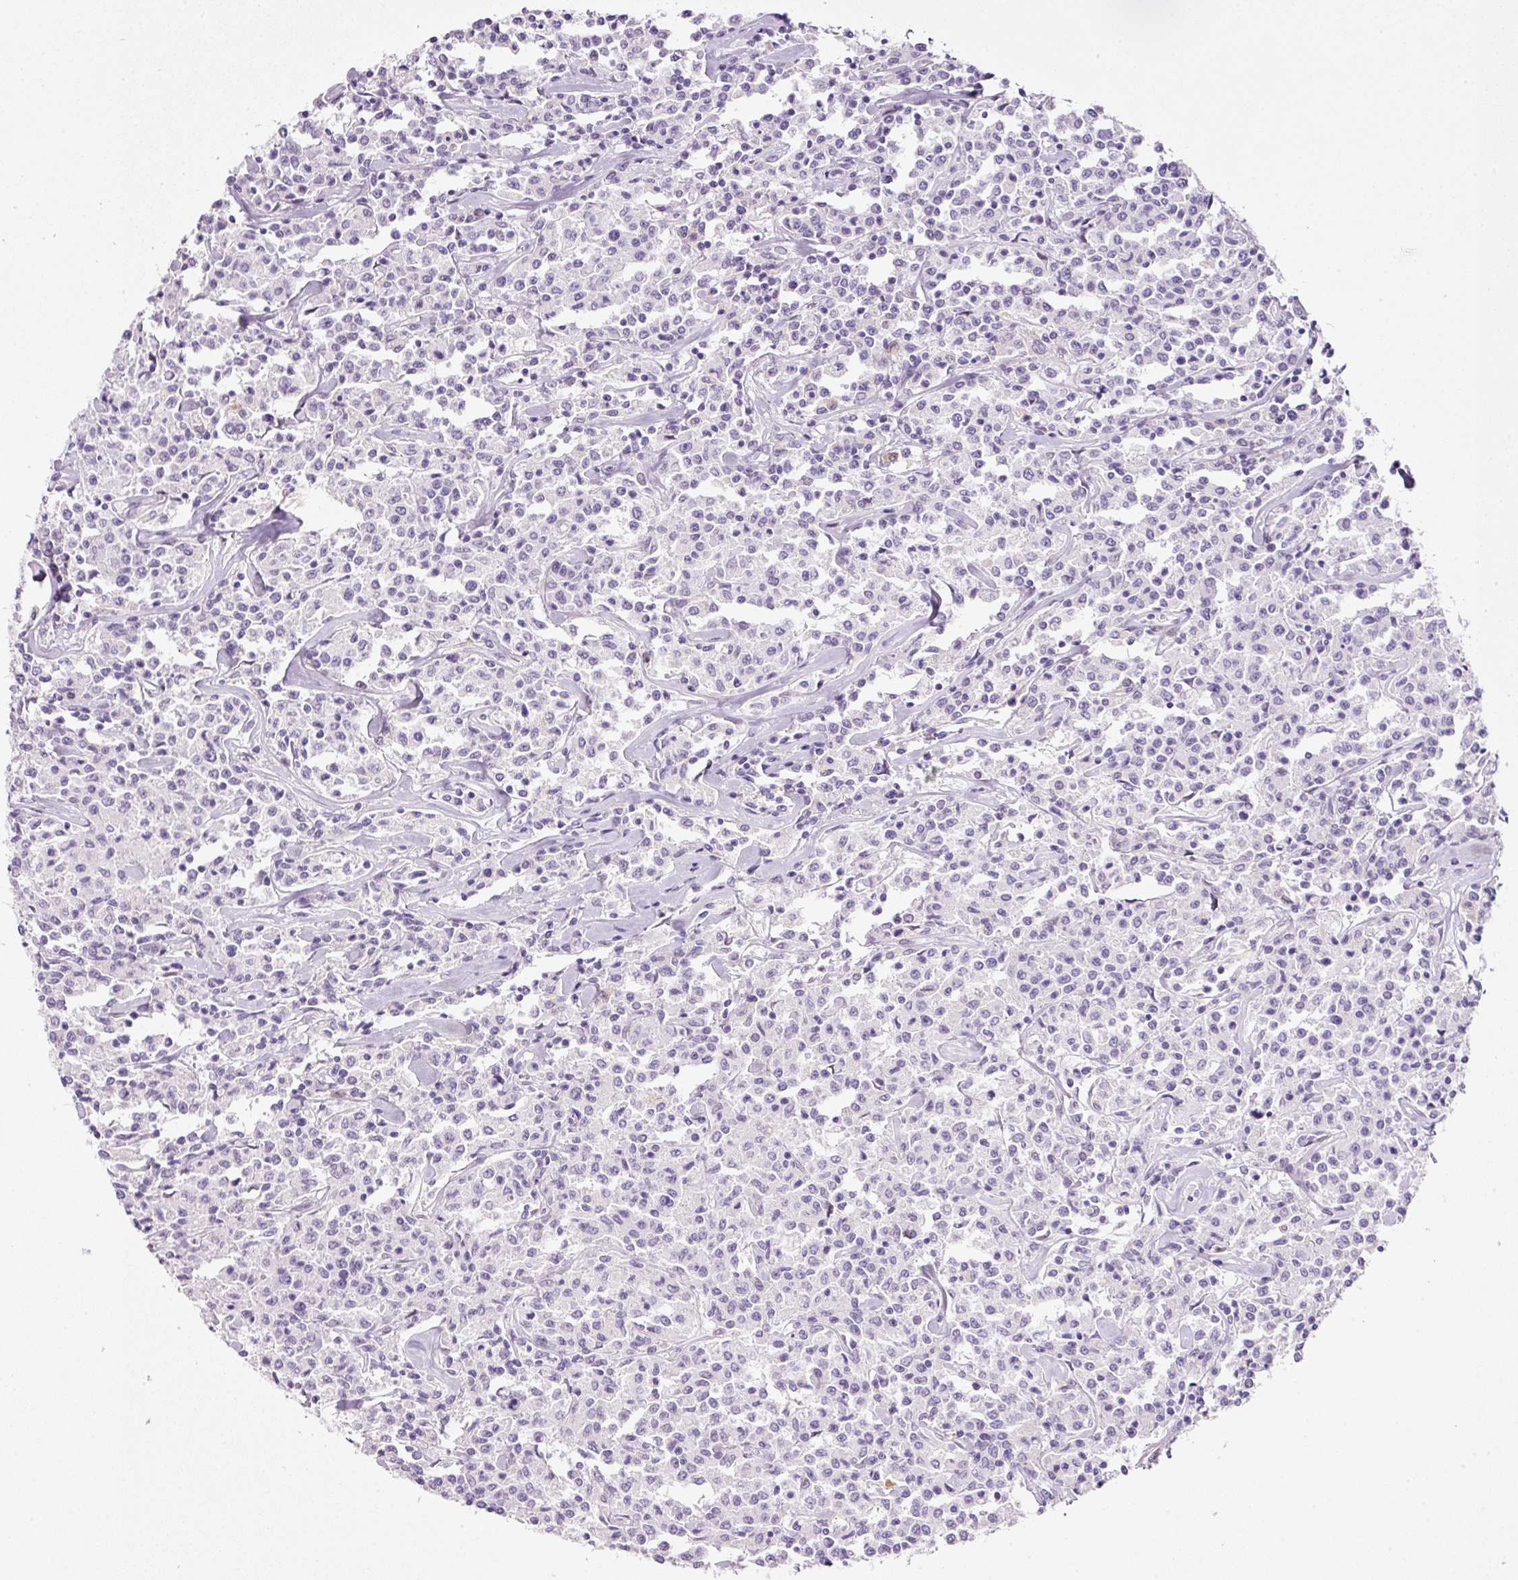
{"staining": {"intensity": "negative", "quantity": "none", "location": "none"}, "tissue": "lymphoma", "cell_type": "Tumor cells", "image_type": "cancer", "snomed": [{"axis": "morphology", "description": "Malignant lymphoma, non-Hodgkin's type, Low grade"}, {"axis": "topography", "description": "Small intestine"}], "caption": "Tumor cells show no significant protein staining in lymphoma. (Immunohistochemistry, brightfield microscopy, high magnification).", "gene": "SRC", "patient": {"sex": "female", "age": 59}}